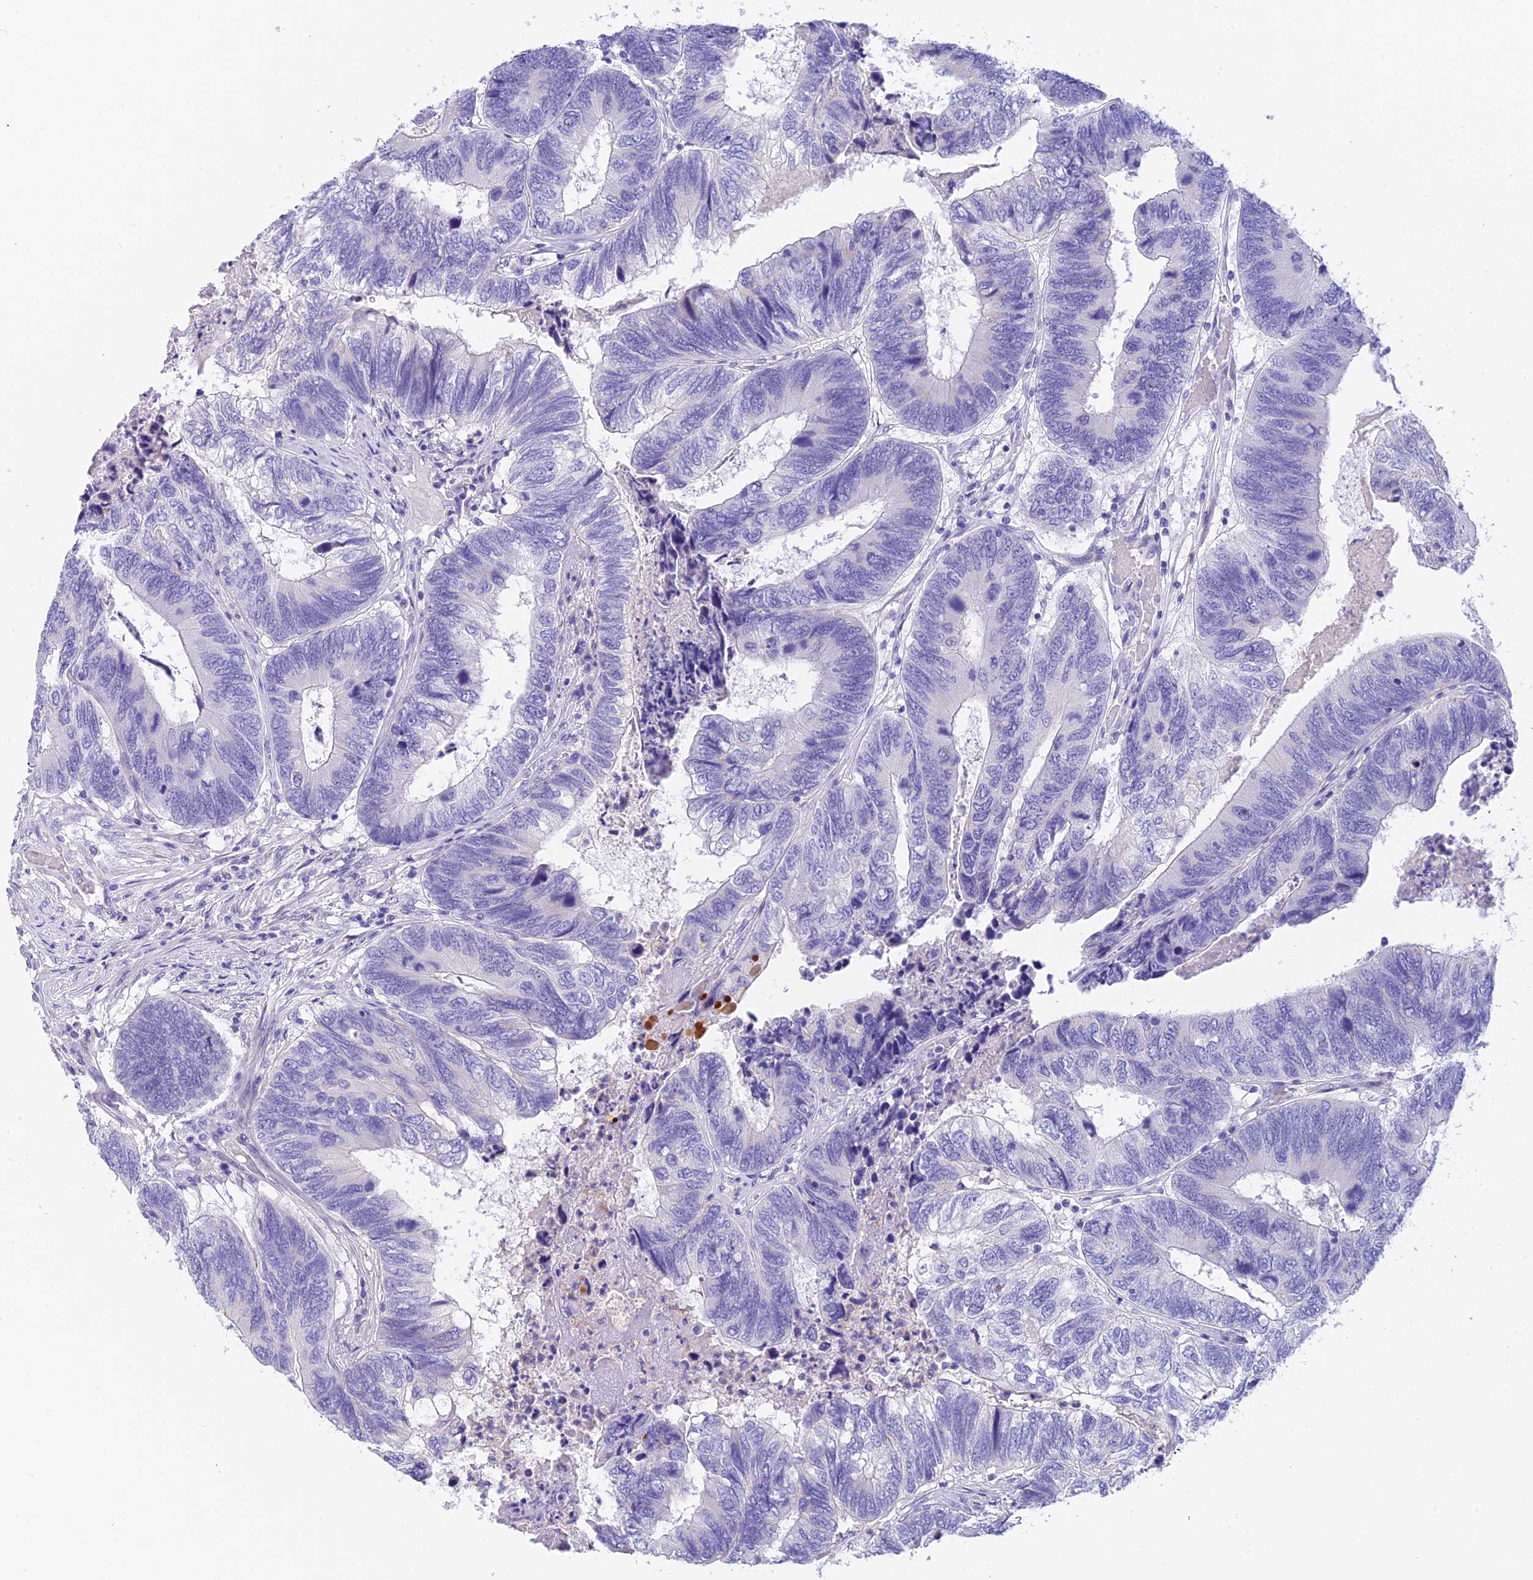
{"staining": {"intensity": "negative", "quantity": "none", "location": "none"}, "tissue": "colorectal cancer", "cell_type": "Tumor cells", "image_type": "cancer", "snomed": [{"axis": "morphology", "description": "Adenocarcinoma, NOS"}, {"axis": "topography", "description": "Colon"}], "caption": "Human adenocarcinoma (colorectal) stained for a protein using immunohistochemistry exhibits no positivity in tumor cells.", "gene": "C17orf67", "patient": {"sex": "female", "age": 67}}